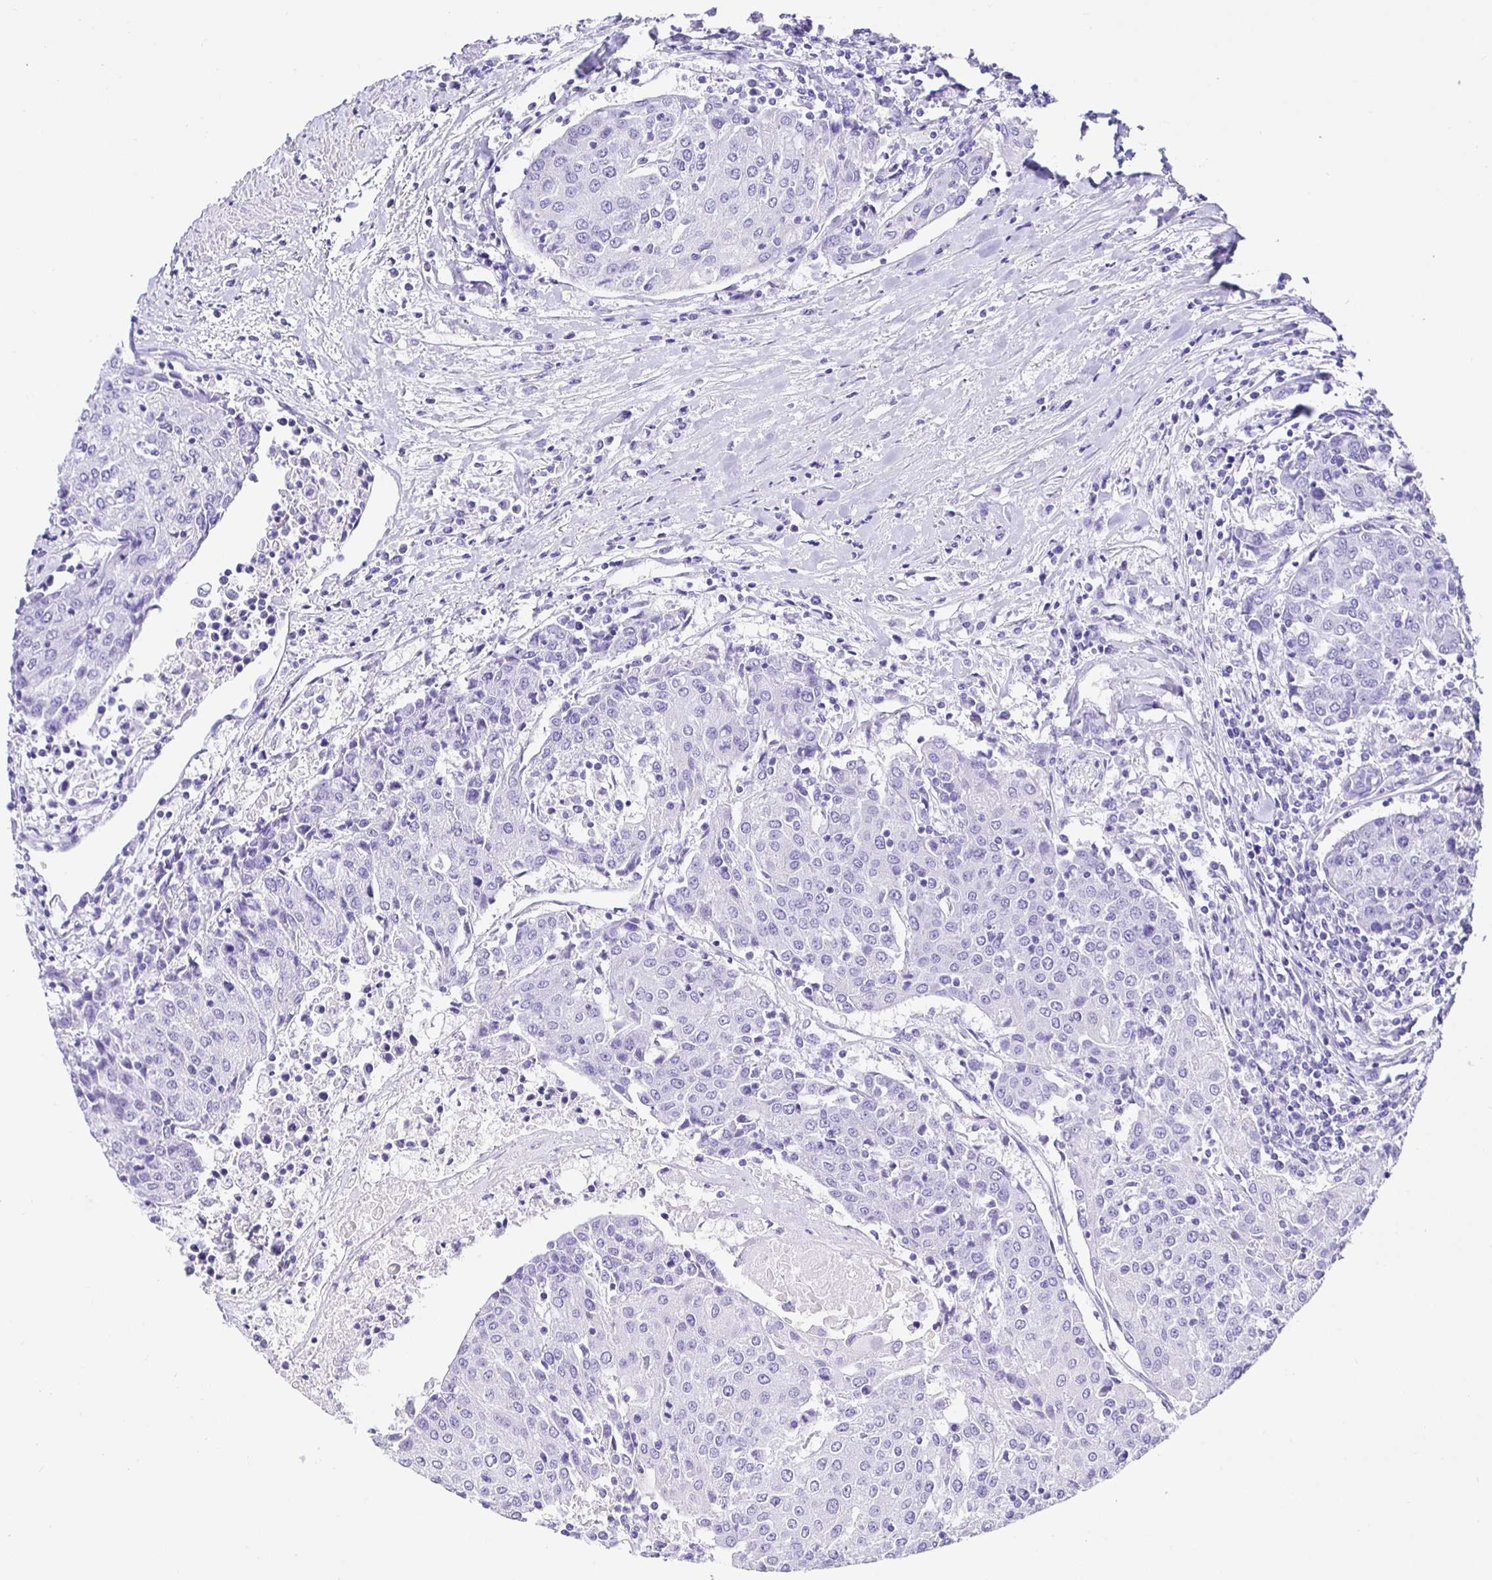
{"staining": {"intensity": "negative", "quantity": "none", "location": "none"}, "tissue": "urothelial cancer", "cell_type": "Tumor cells", "image_type": "cancer", "snomed": [{"axis": "morphology", "description": "Urothelial carcinoma, High grade"}, {"axis": "topography", "description": "Urinary bladder"}], "caption": "IHC photomicrograph of human high-grade urothelial carcinoma stained for a protein (brown), which displays no expression in tumor cells.", "gene": "PRAMEF19", "patient": {"sex": "female", "age": 85}}